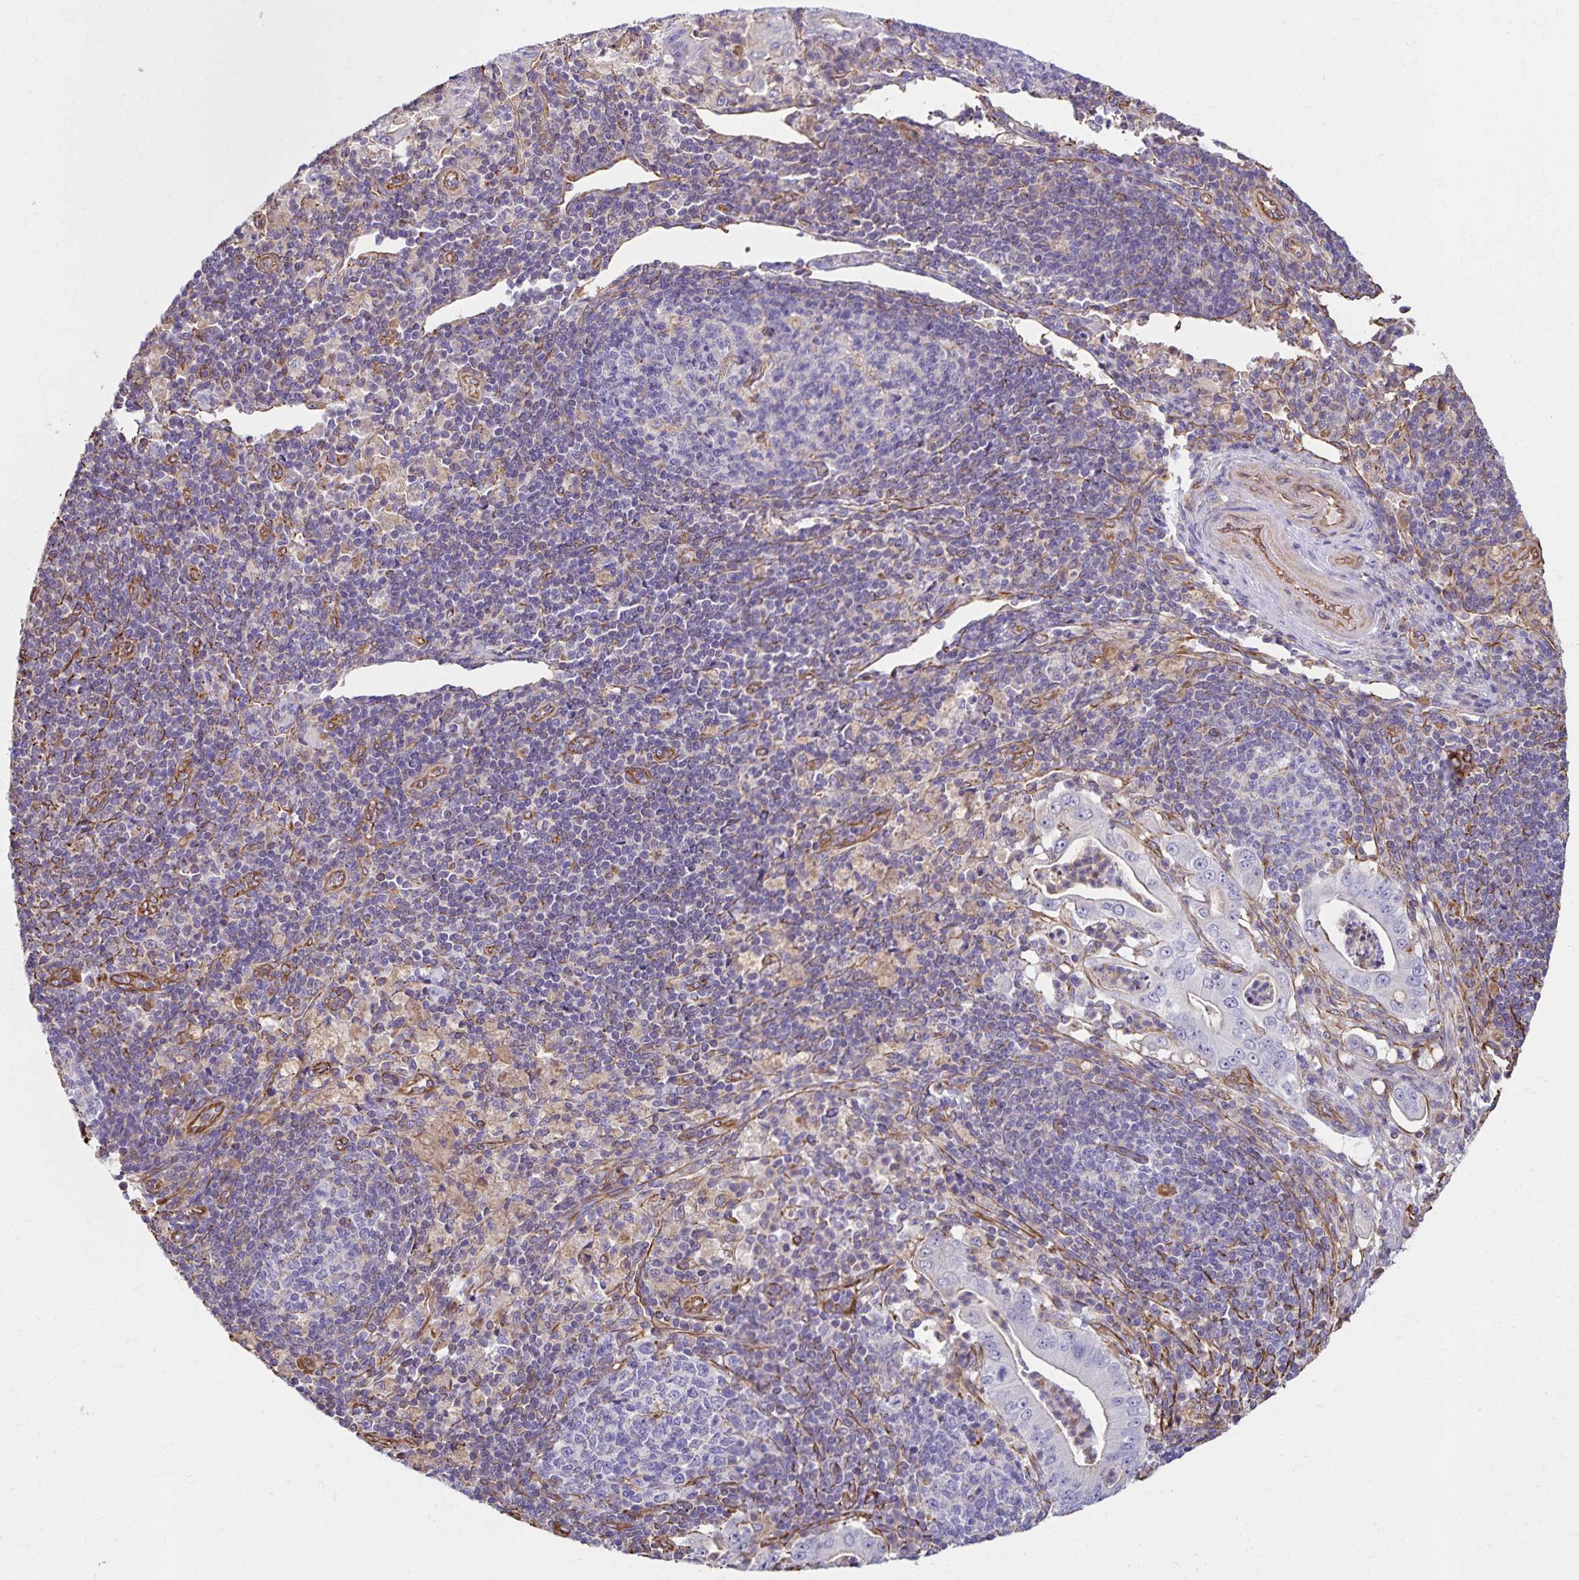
{"staining": {"intensity": "negative", "quantity": "none", "location": "none"}, "tissue": "pancreatic cancer", "cell_type": "Tumor cells", "image_type": "cancer", "snomed": [{"axis": "morphology", "description": "Adenocarcinoma, NOS"}, {"axis": "topography", "description": "Pancreas"}], "caption": "Adenocarcinoma (pancreatic) was stained to show a protein in brown. There is no significant expression in tumor cells. (DAB (3,3'-diaminobenzidine) immunohistochemistry with hematoxylin counter stain).", "gene": "TRPV6", "patient": {"sex": "male", "age": 71}}